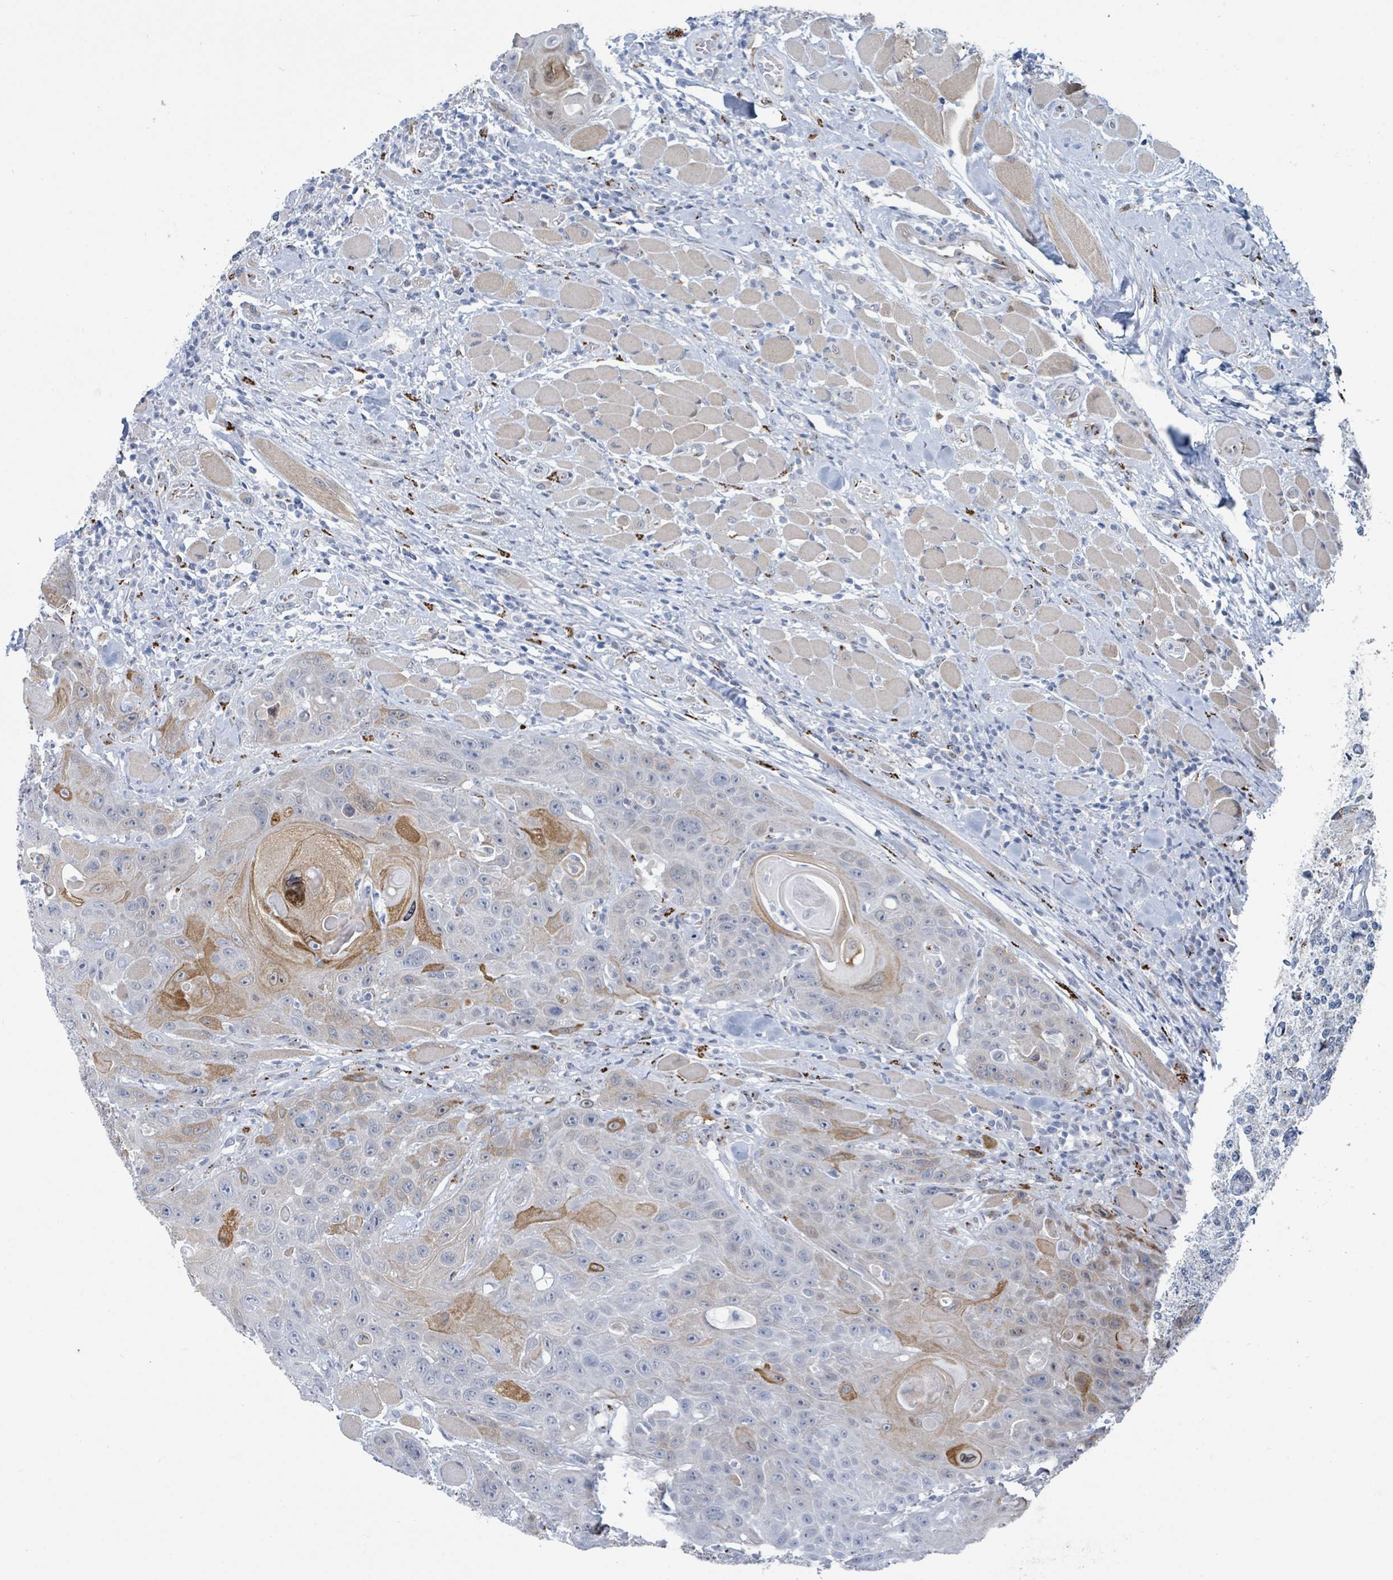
{"staining": {"intensity": "negative", "quantity": "none", "location": "none"}, "tissue": "head and neck cancer", "cell_type": "Tumor cells", "image_type": "cancer", "snomed": [{"axis": "morphology", "description": "Squamous cell carcinoma, NOS"}, {"axis": "topography", "description": "Head-Neck"}], "caption": "Head and neck squamous cell carcinoma stained for a protein using immunohistochemistry (IHC) reveals no staining tumor cells.", "gene": "DCAF5", "patient": {"sex": "female", "age": 59}}